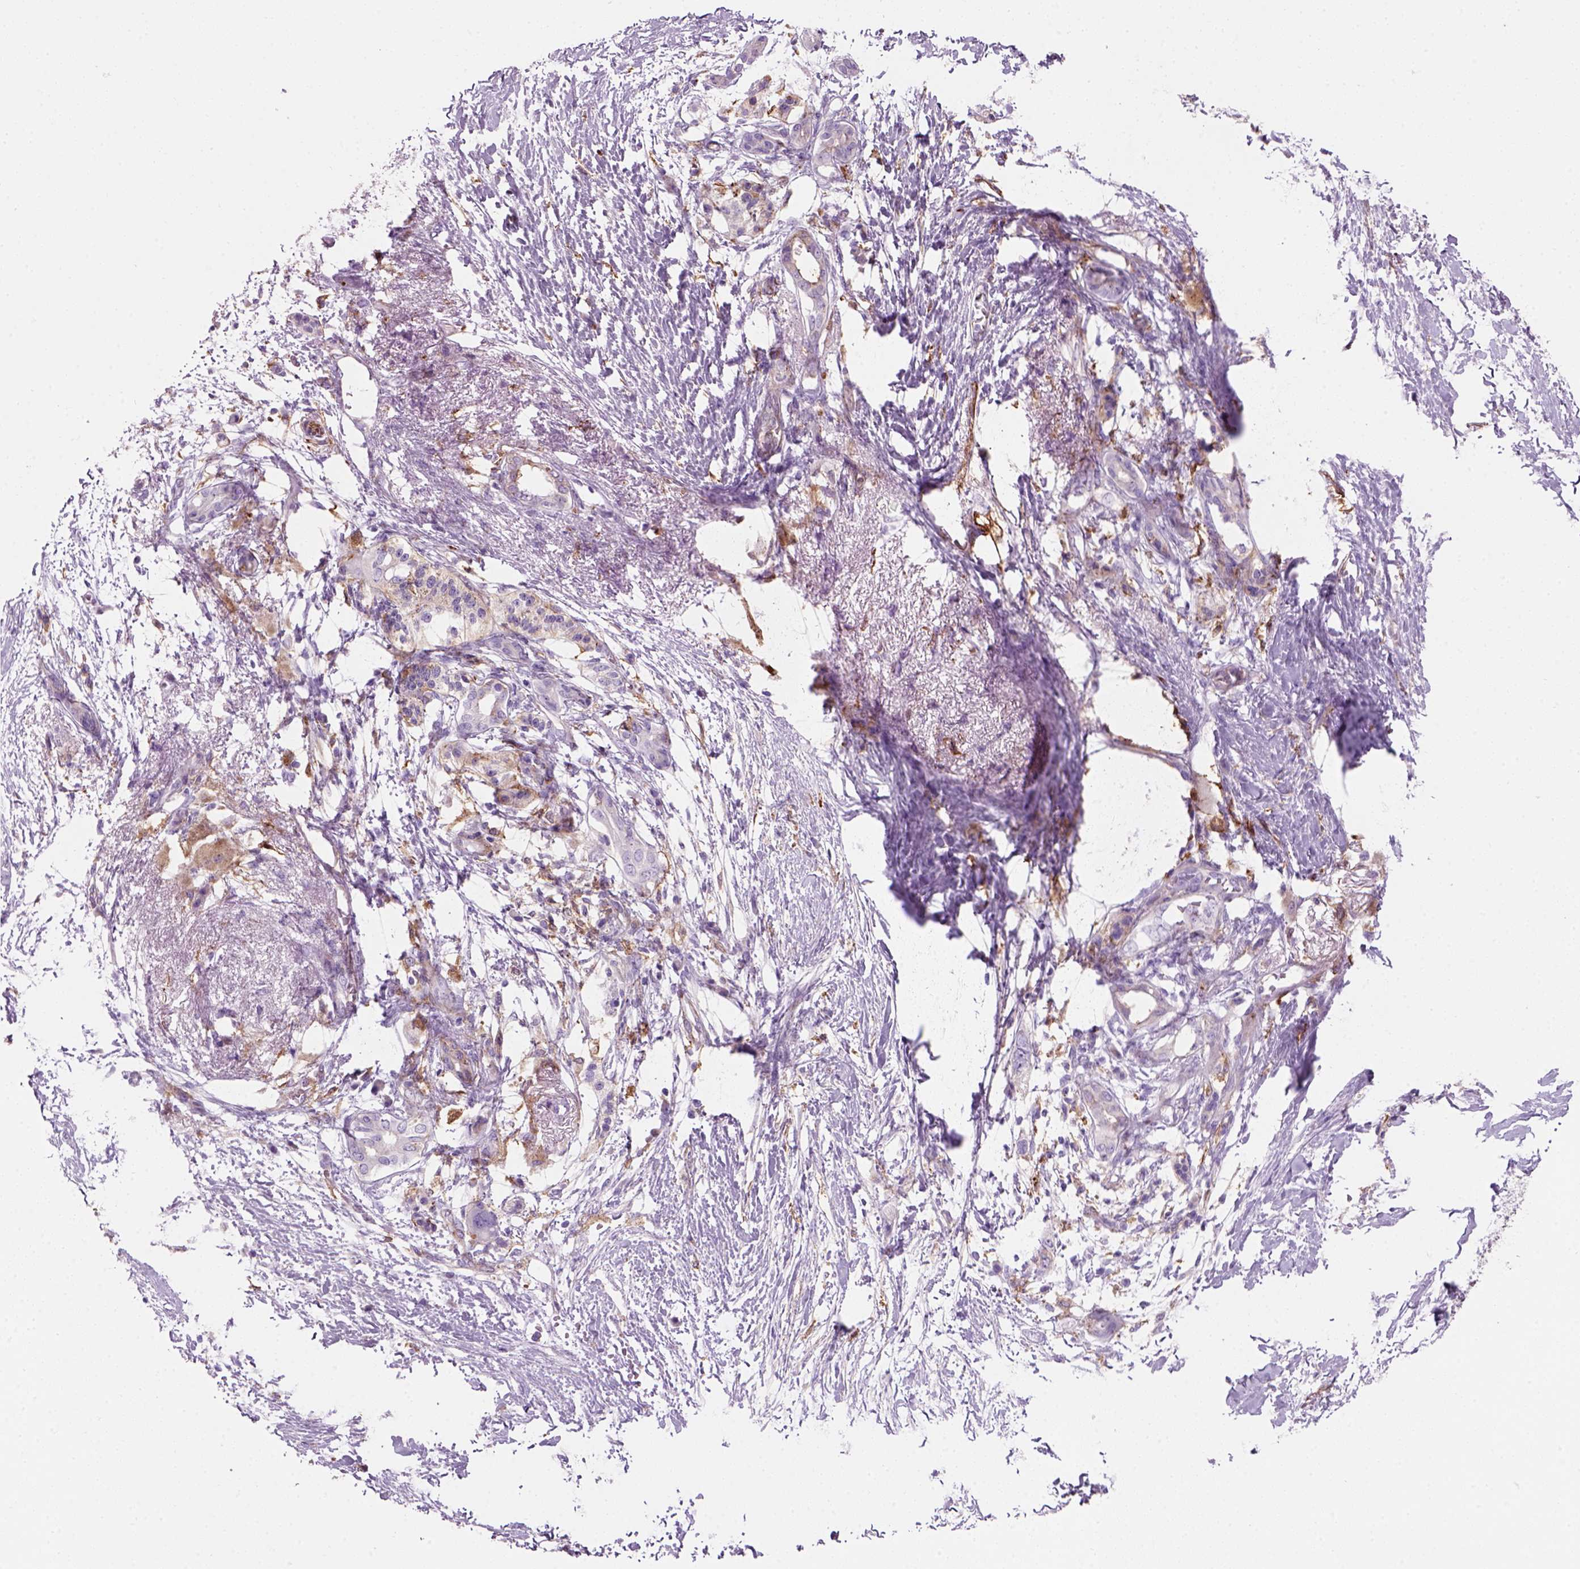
{"staining": {"intensity": "moderate", "quantity": "25%-75%", "location": "cytoplasmic/membranous"}, "tissue": "pancreatic cancer", "cell_type": "Tumor cells", "image_type": "cancer", "snomed": [{"axis": "morphology", "description": "Adenocarcinoma, NOS"}, {"axis": "topography", "description": "Pancreas"}], "caption": "The histopathology image demonstrates immunohistochemical staining of pancreatic adenocarcinoma. There is moderate cytoplasmic/membranous staining is identified in approximately 25%-75% of tumor cells.", "gene": "MARCKS", "patient": {"sex": "female", "age": 72}}